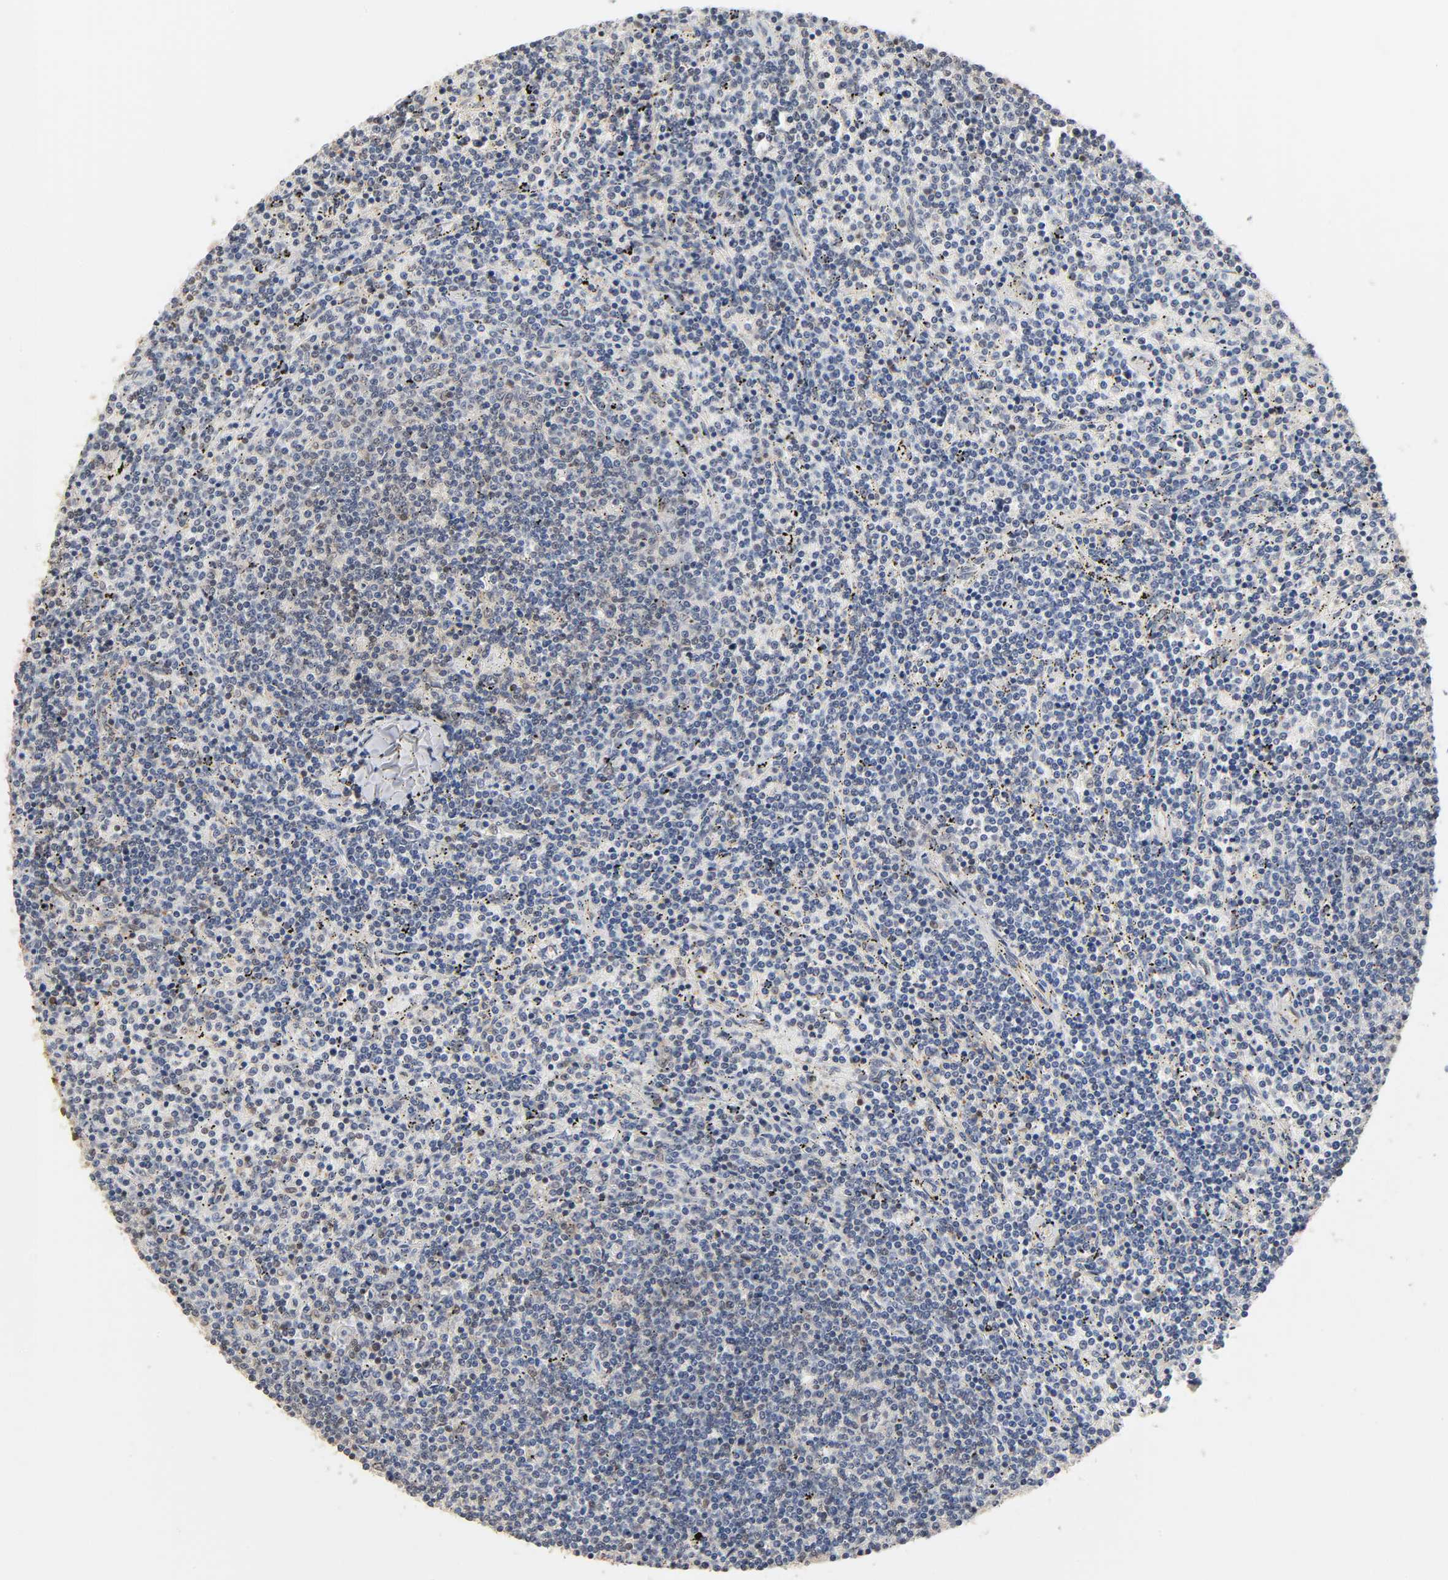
{"staining": {"intensity": "negative", "quantity": "none", "location": "none"}, "tissue": "lymphoma", "cell_type": "Tumor cells", "image_type": "cancer", "snomed": [{"axis": "morphology", "description": "Malignant lymphoma, non-Hodgkin's type, Low grade"}, {"axis": "topography", "description": "Spleen"}], "caption": "Immunohistochemistry (IHC) histopathology image of neoplastic tissue: malignant lymphoma, non-Hodgkin's type (low-grade) stained with DAB shows no significant protein expression in tumor cells.", "gene": "HTR1E", "patient": {"sex": "female", "age": 50}}